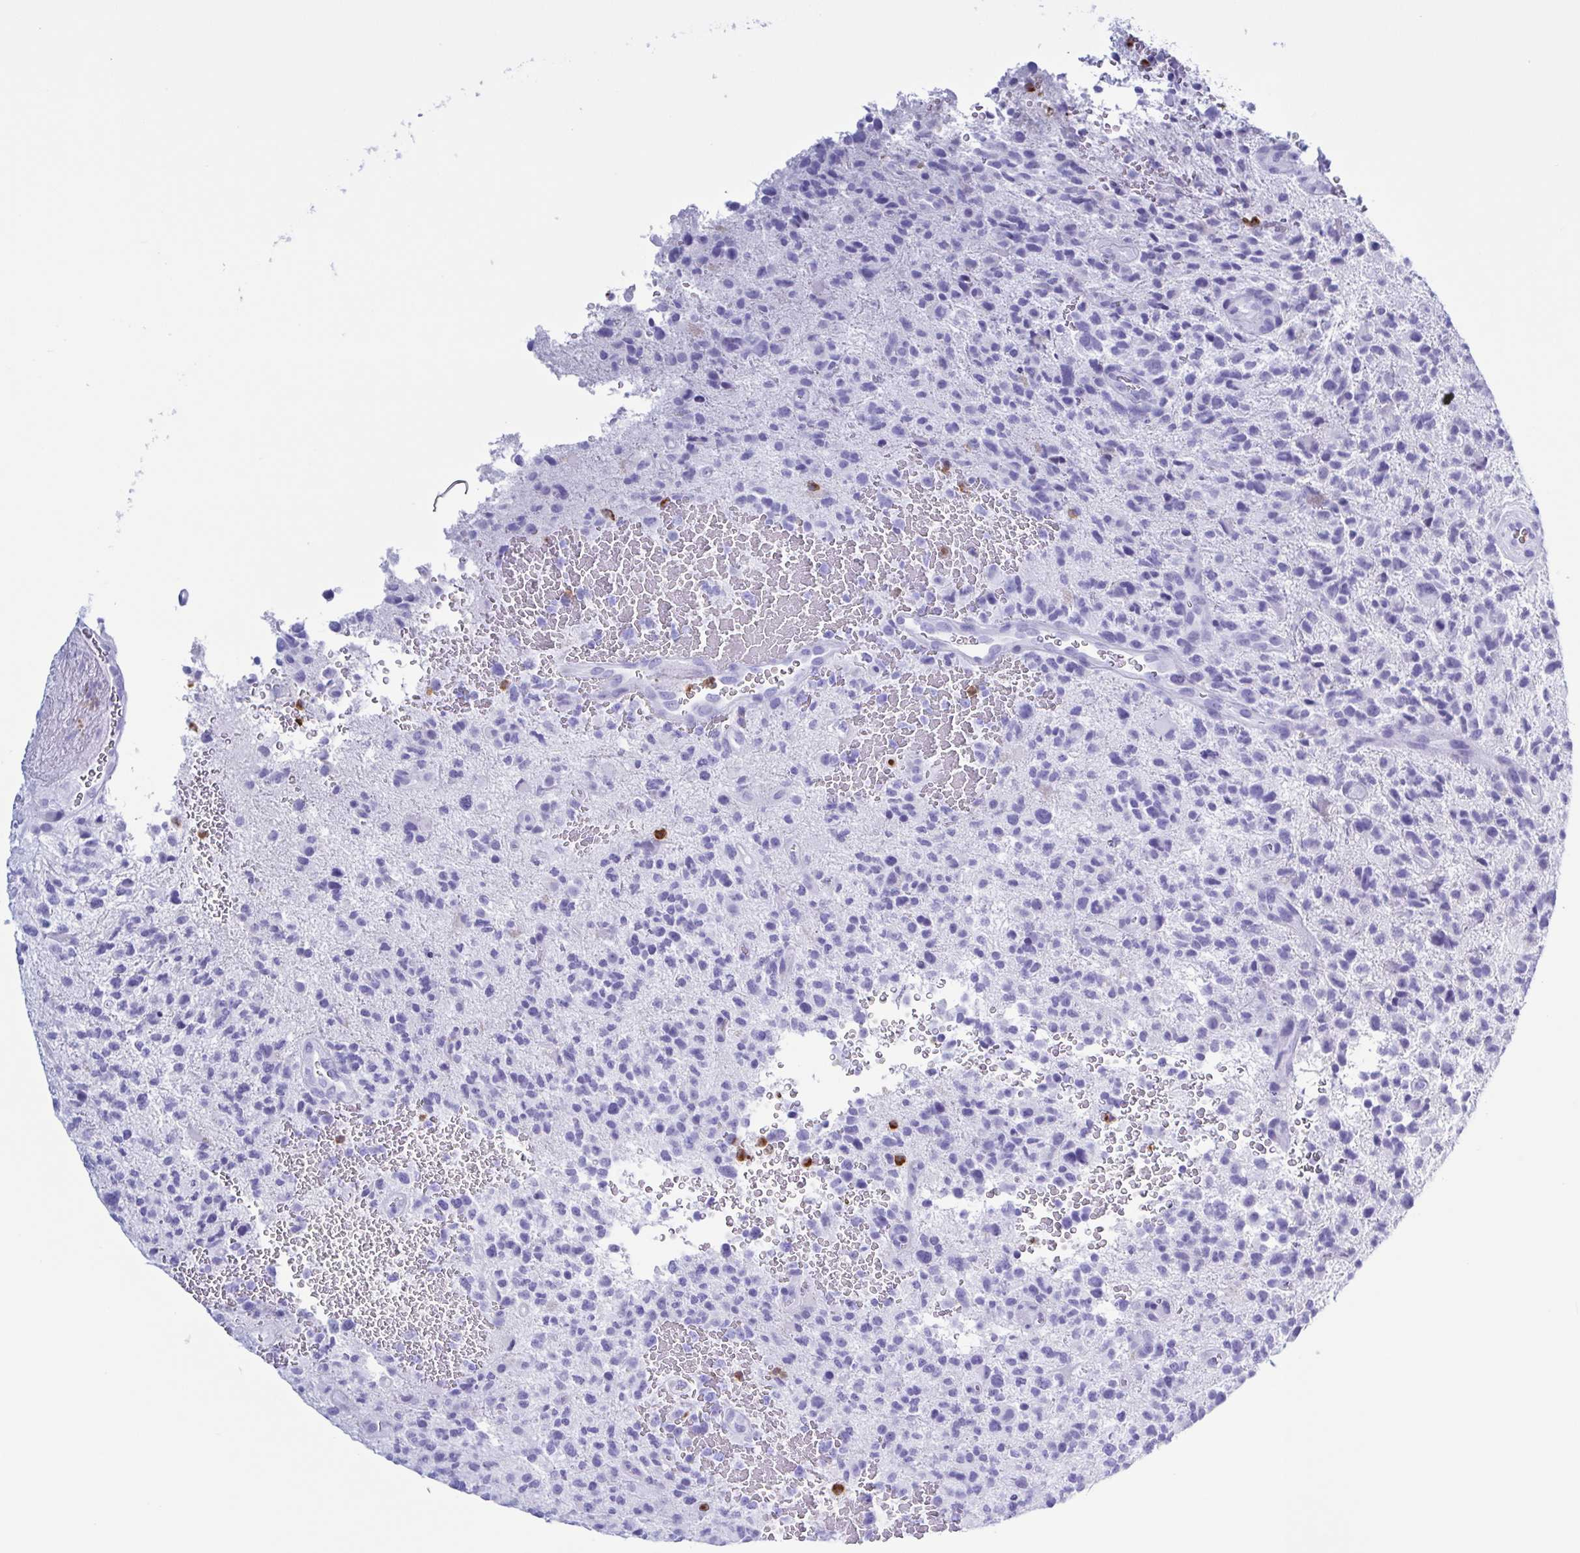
{"staining": {"intensity": "negative", "quantity": "none", "location": "none"}, "tissue": "glioma", "cell_type": "Tumor cells", "image_type": "cancer", "snomed": [{"axis": "morphology", "description": "Glioma, malignant, High grade"}, {"axis": "topography", "description": "Brain"}], "caption": "Immunohistochemistry photomicrograph of human glioma stained for a protein (brown), which demonstrates no staining in tumor cells.", "gene": "LTF", "patient": {"sex": "female", "age": 71}}